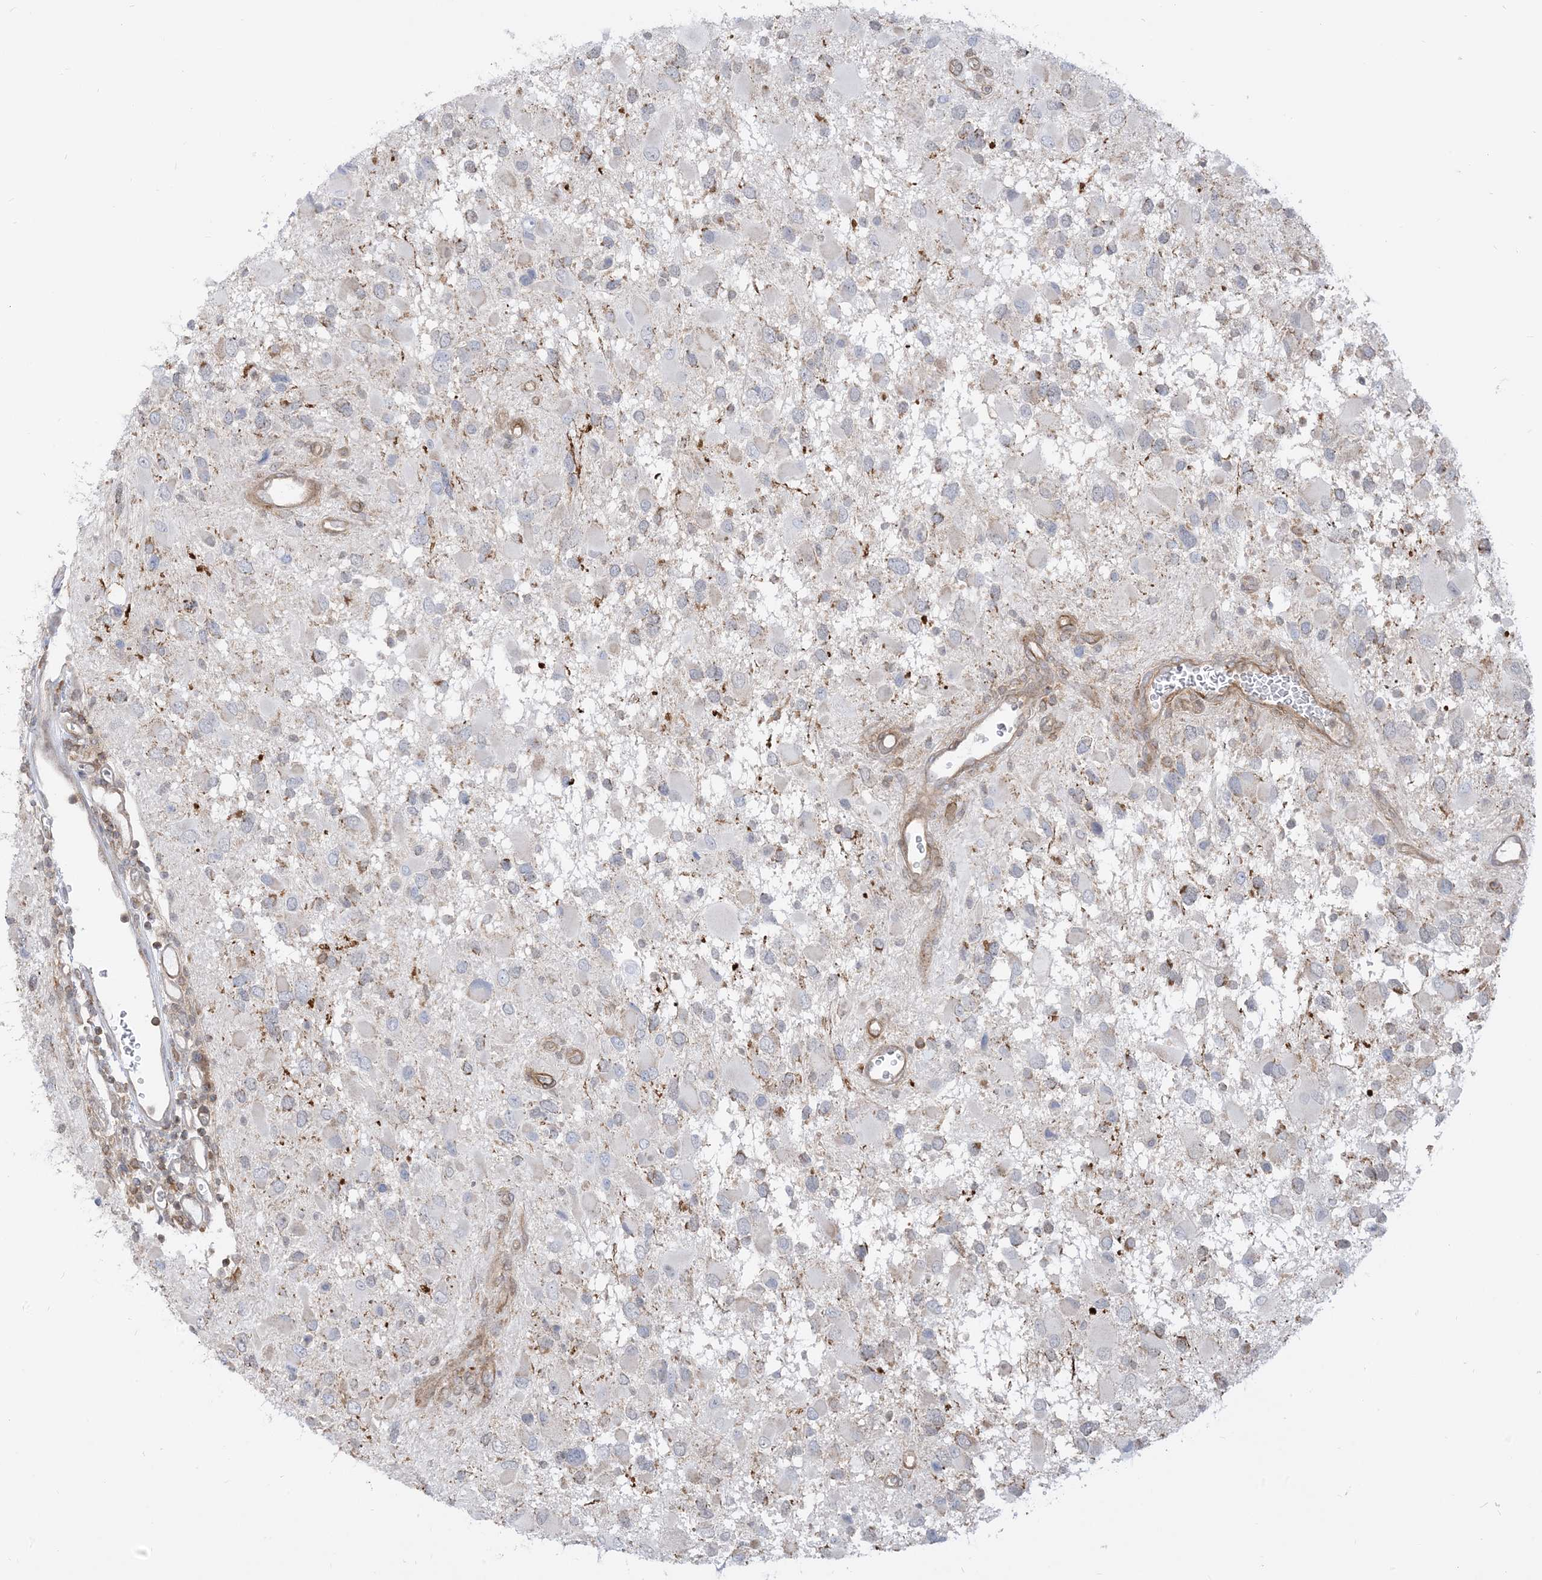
{"staining": {"intensity": "negative", "quantity": "none", "location": "none"}, "tissue": "glioma", "cell_type": "Tumor cells", "image_type": "cancer", "snomed": [{"axis": "morphology", "description": "Glioma, malignant, High grade"}, {"axis": "topography", "description": "Brain"}], "caption": "This is an immunohistochemistry (IHC) micrograph of human malignant glioma (high-grade). There is no positivity in tumor cells.", "gene": "CASP4", "patient": {"sex": "male", "age": 53}}